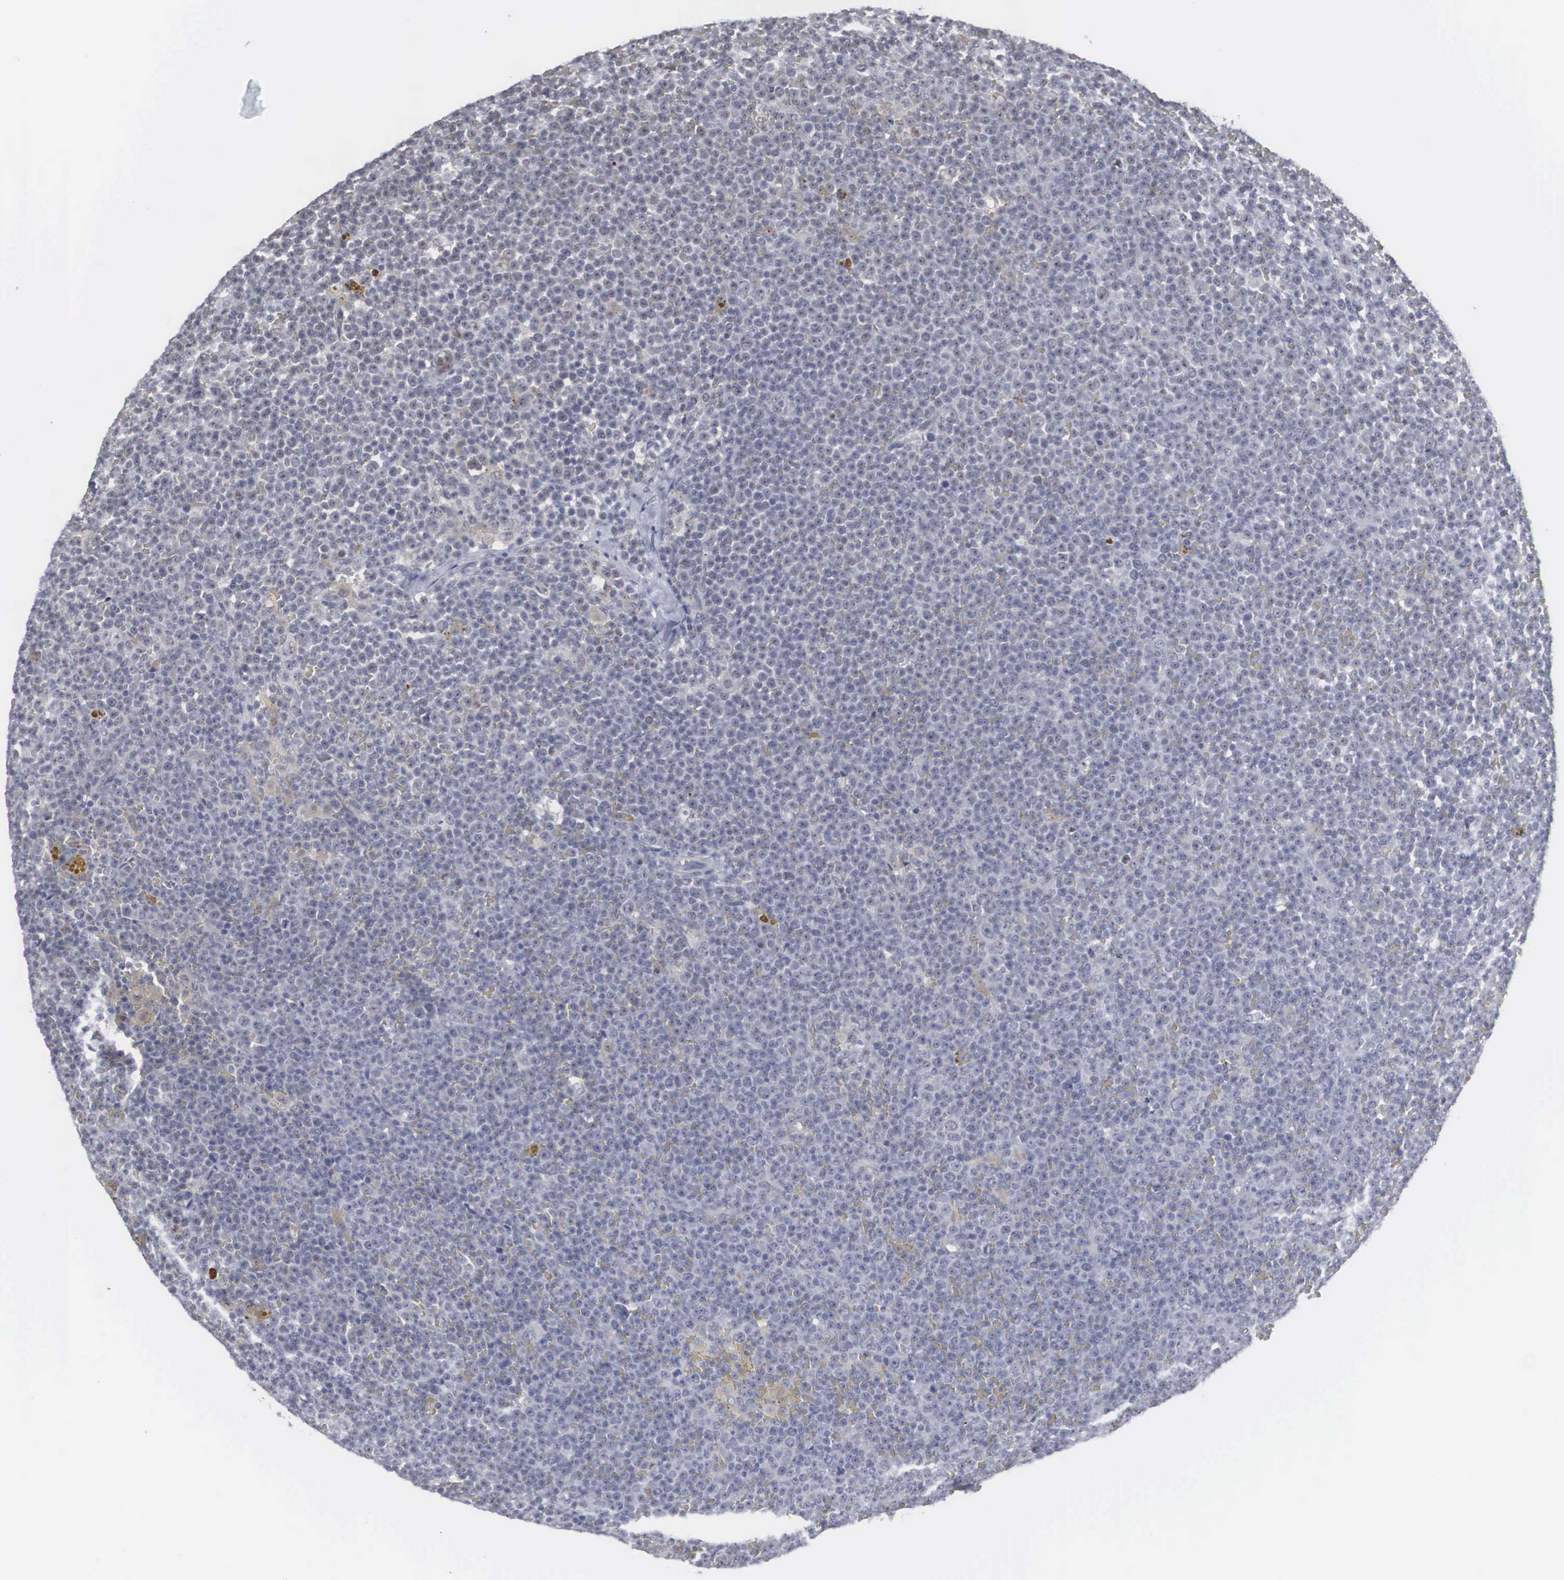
{"staining": {"intensity": "negative", "quantity": "none", "location": "none"}, "tissue": "lymphoma", "cell_type": "Tumor cells", "image_type": "cancer", "snomed": [{"axis": "morphology", "description": "Malignant lymphoma, non-Hodgkin's type, Low grade"}, {"axis": "topography", "description": "Lymph node"}], "caption": "A photomicrograph of human low-grade malignant lymphoma, non-Hodgkin's type is negative for staining in tumor cells.", "gene": "AUTS2", "patient": {"sex": "male", "age": 50}}